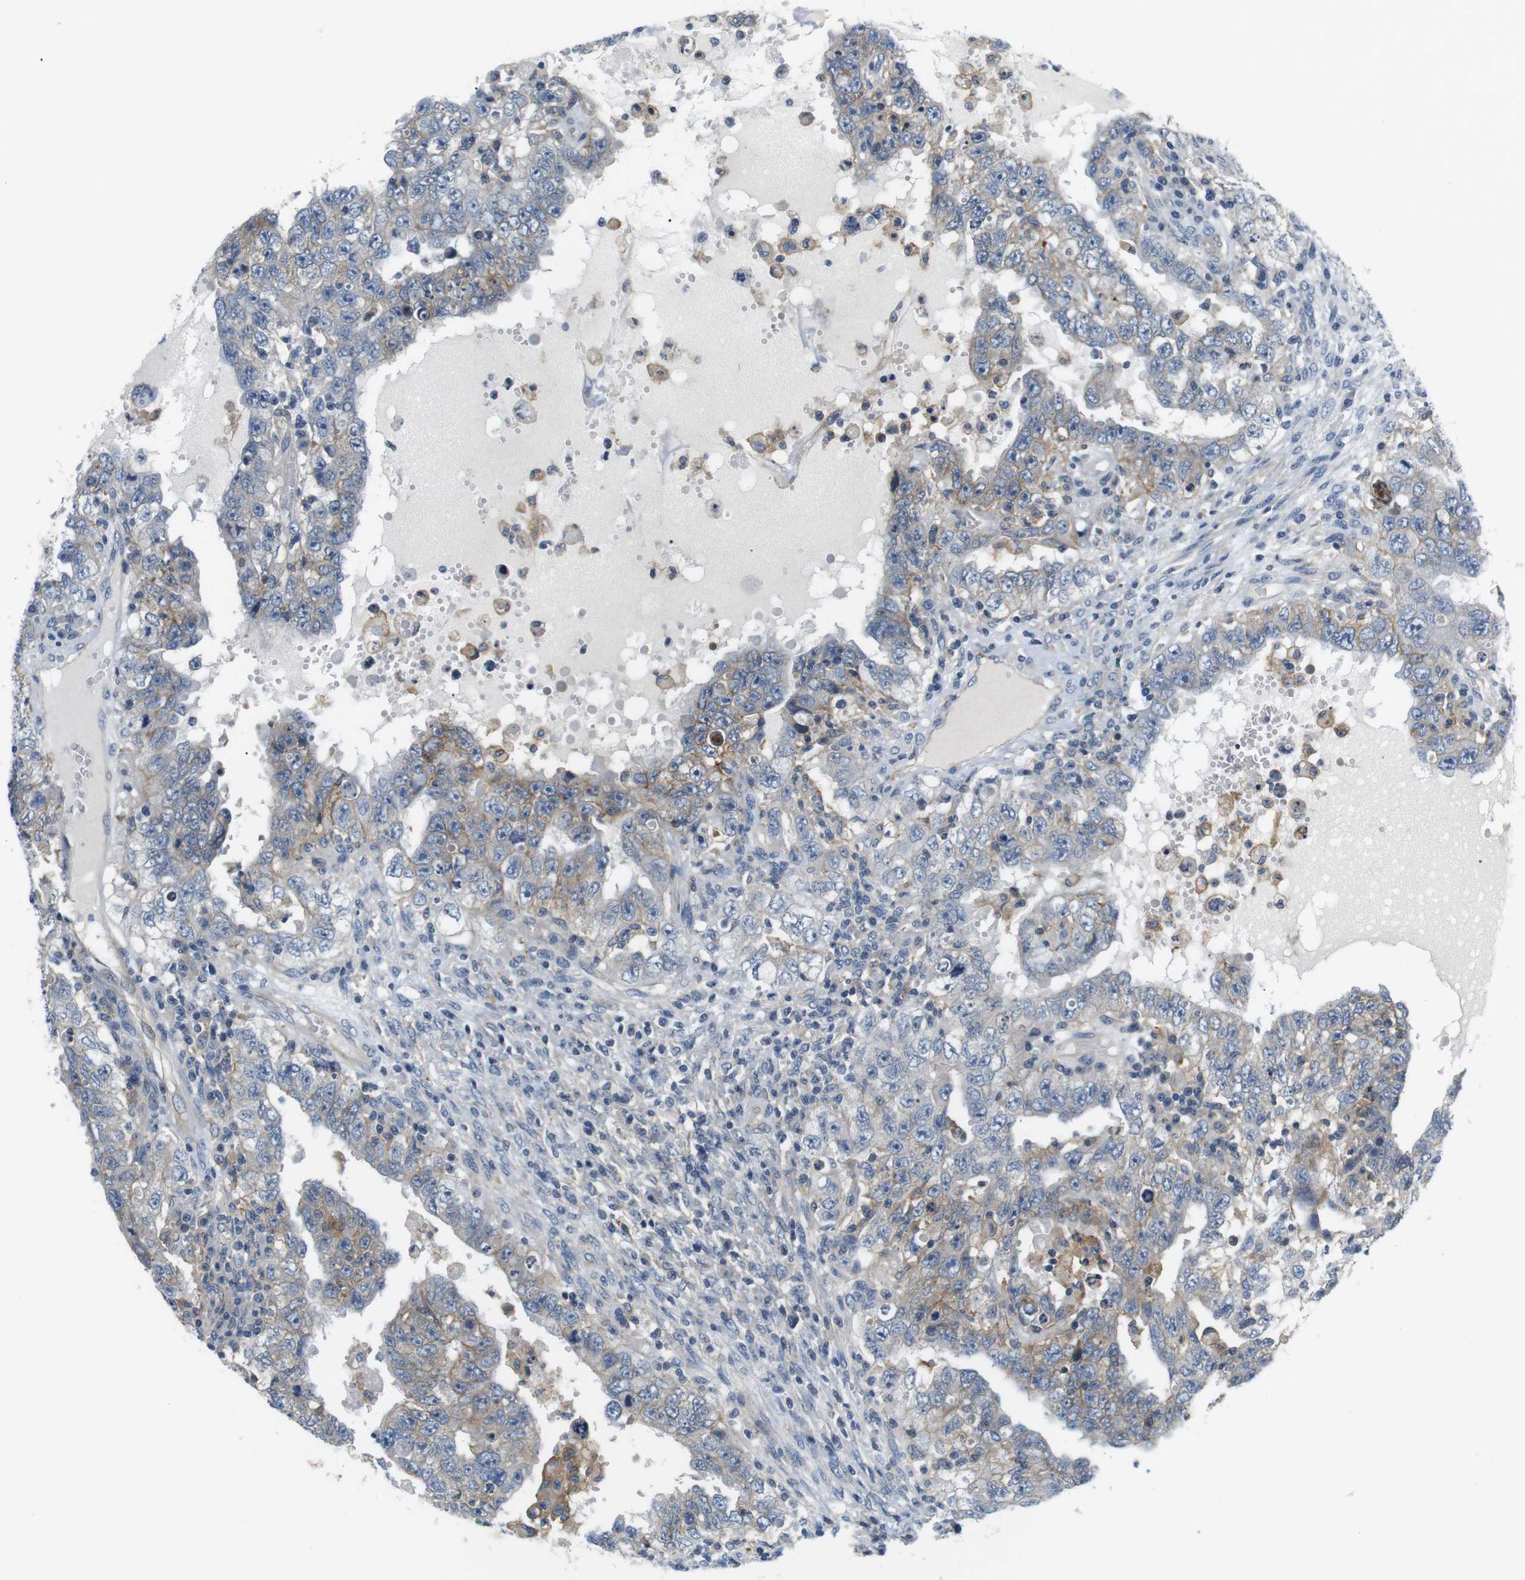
{"staining": {"intensity": "moderate", "quantity": "<25%", "location": "cytoplasmic/membranous"}, "tissue": "testis cancer", "cell_type": "Tumor cells", "image_type": "cancer", "snomed": [{"axis": "morphology", "description": "Carcinoma, Embryonal, NOS"}, {"axis": "topography", "description": "Testis"}], "caption": "An IHC histopathology image of tumor tissue is shown. Protein staining in brown highlights moderate cytoplasmic/membranous positivity in testis embryonal carcinoma within tumor cells.", "gene": "SLC30A1", "patient": {"sex": "male", "age": 26}}